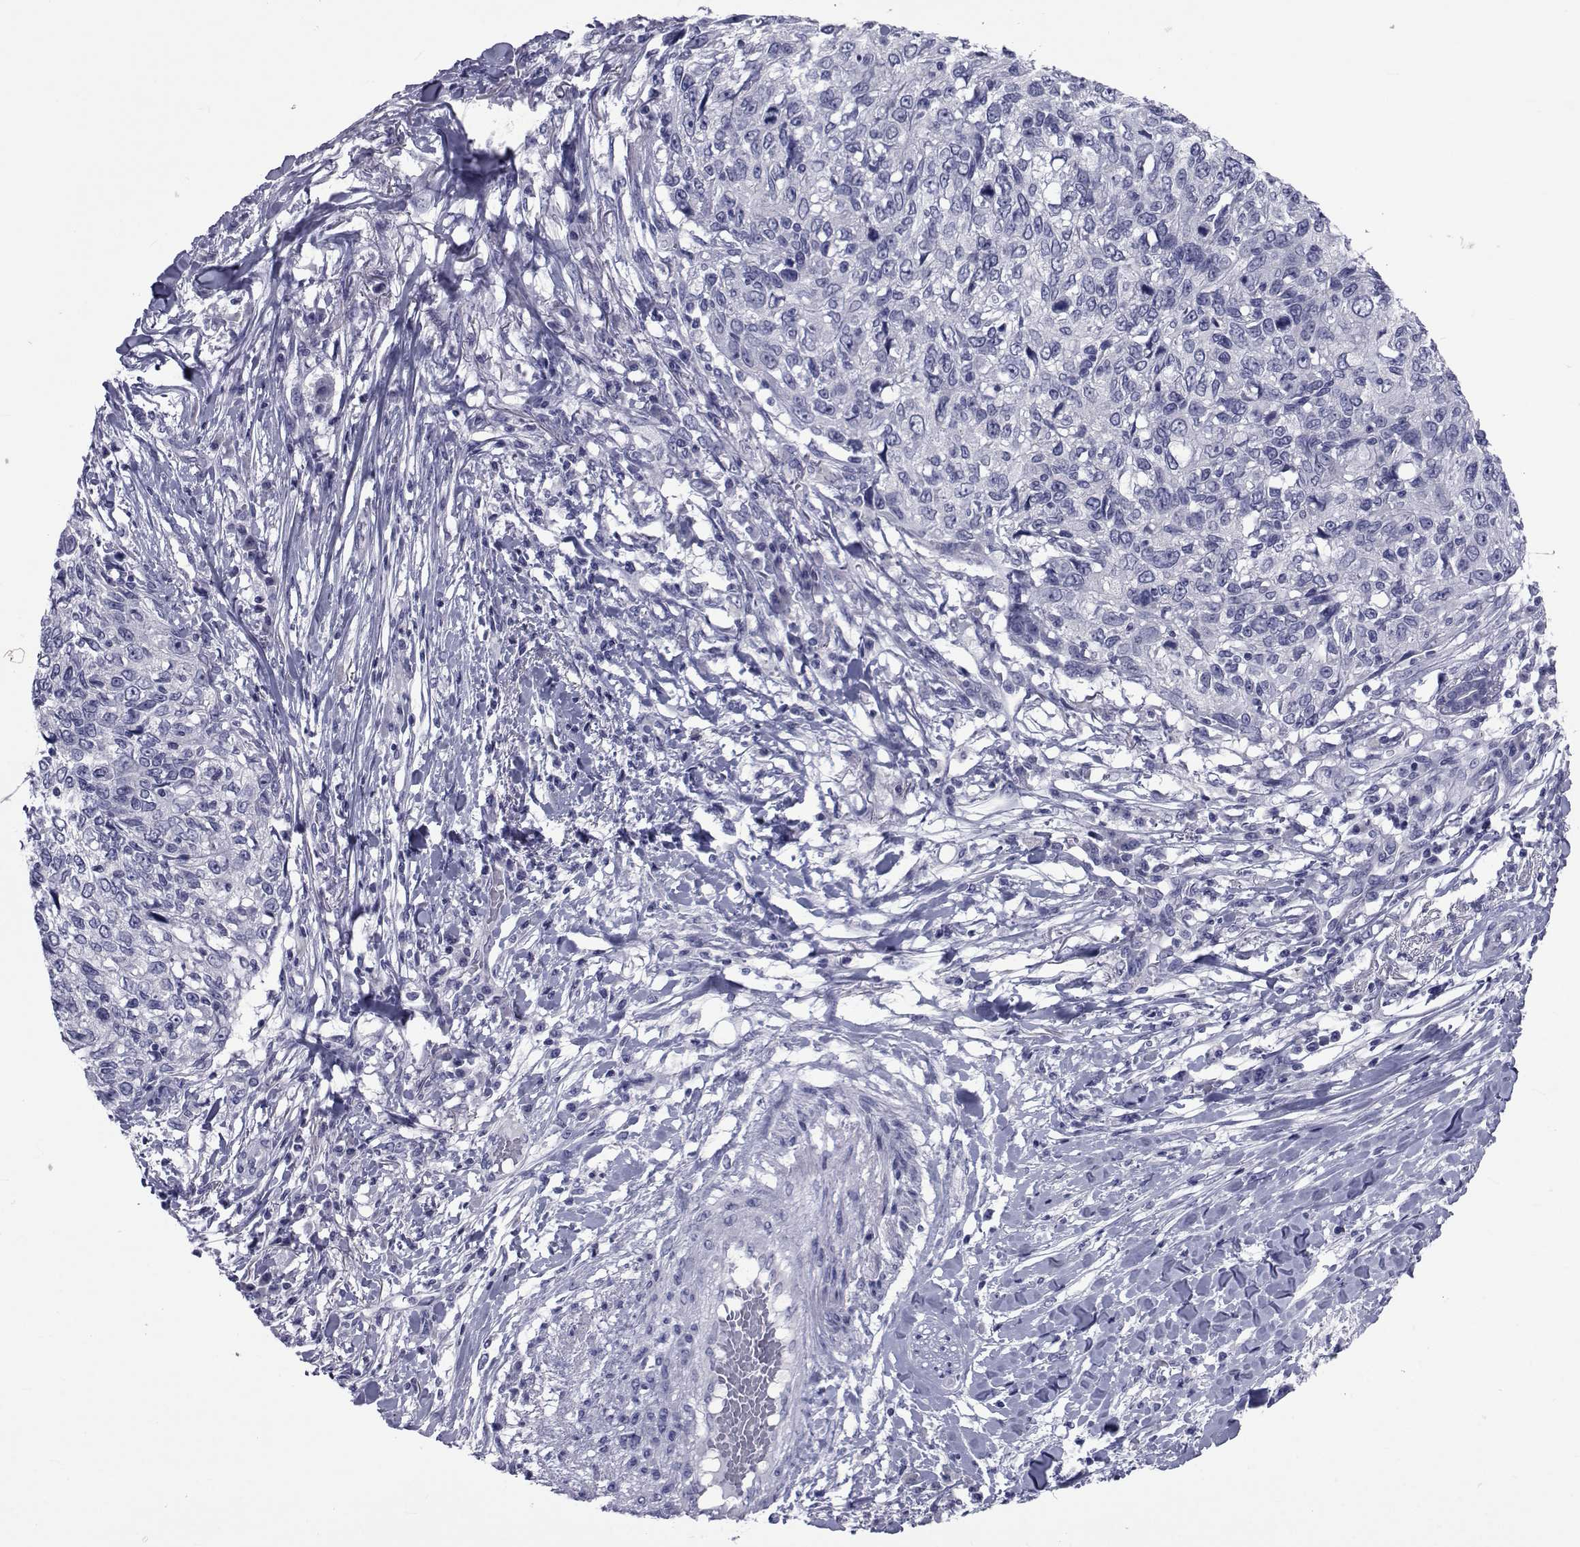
{"staining": {"intensity": "negative", "quantity": "none", "location": "none"}, "tissue": "skin cancer", "cell_type": "Tumor cells", "image_type": "cancer", "snomed": [{"axis": "morphology", "description": "Squamous cell carcinoma, NOS"}, {"axis": "topography", "description": "Skin"}], "caption": "A micrograph of skin cancer (squamous cell carcinoma) stained for a protein demonstrates no brown staining in tumor cells.", "gene": "GKAP1", "patient": {"sex": "male", "age": 92}}